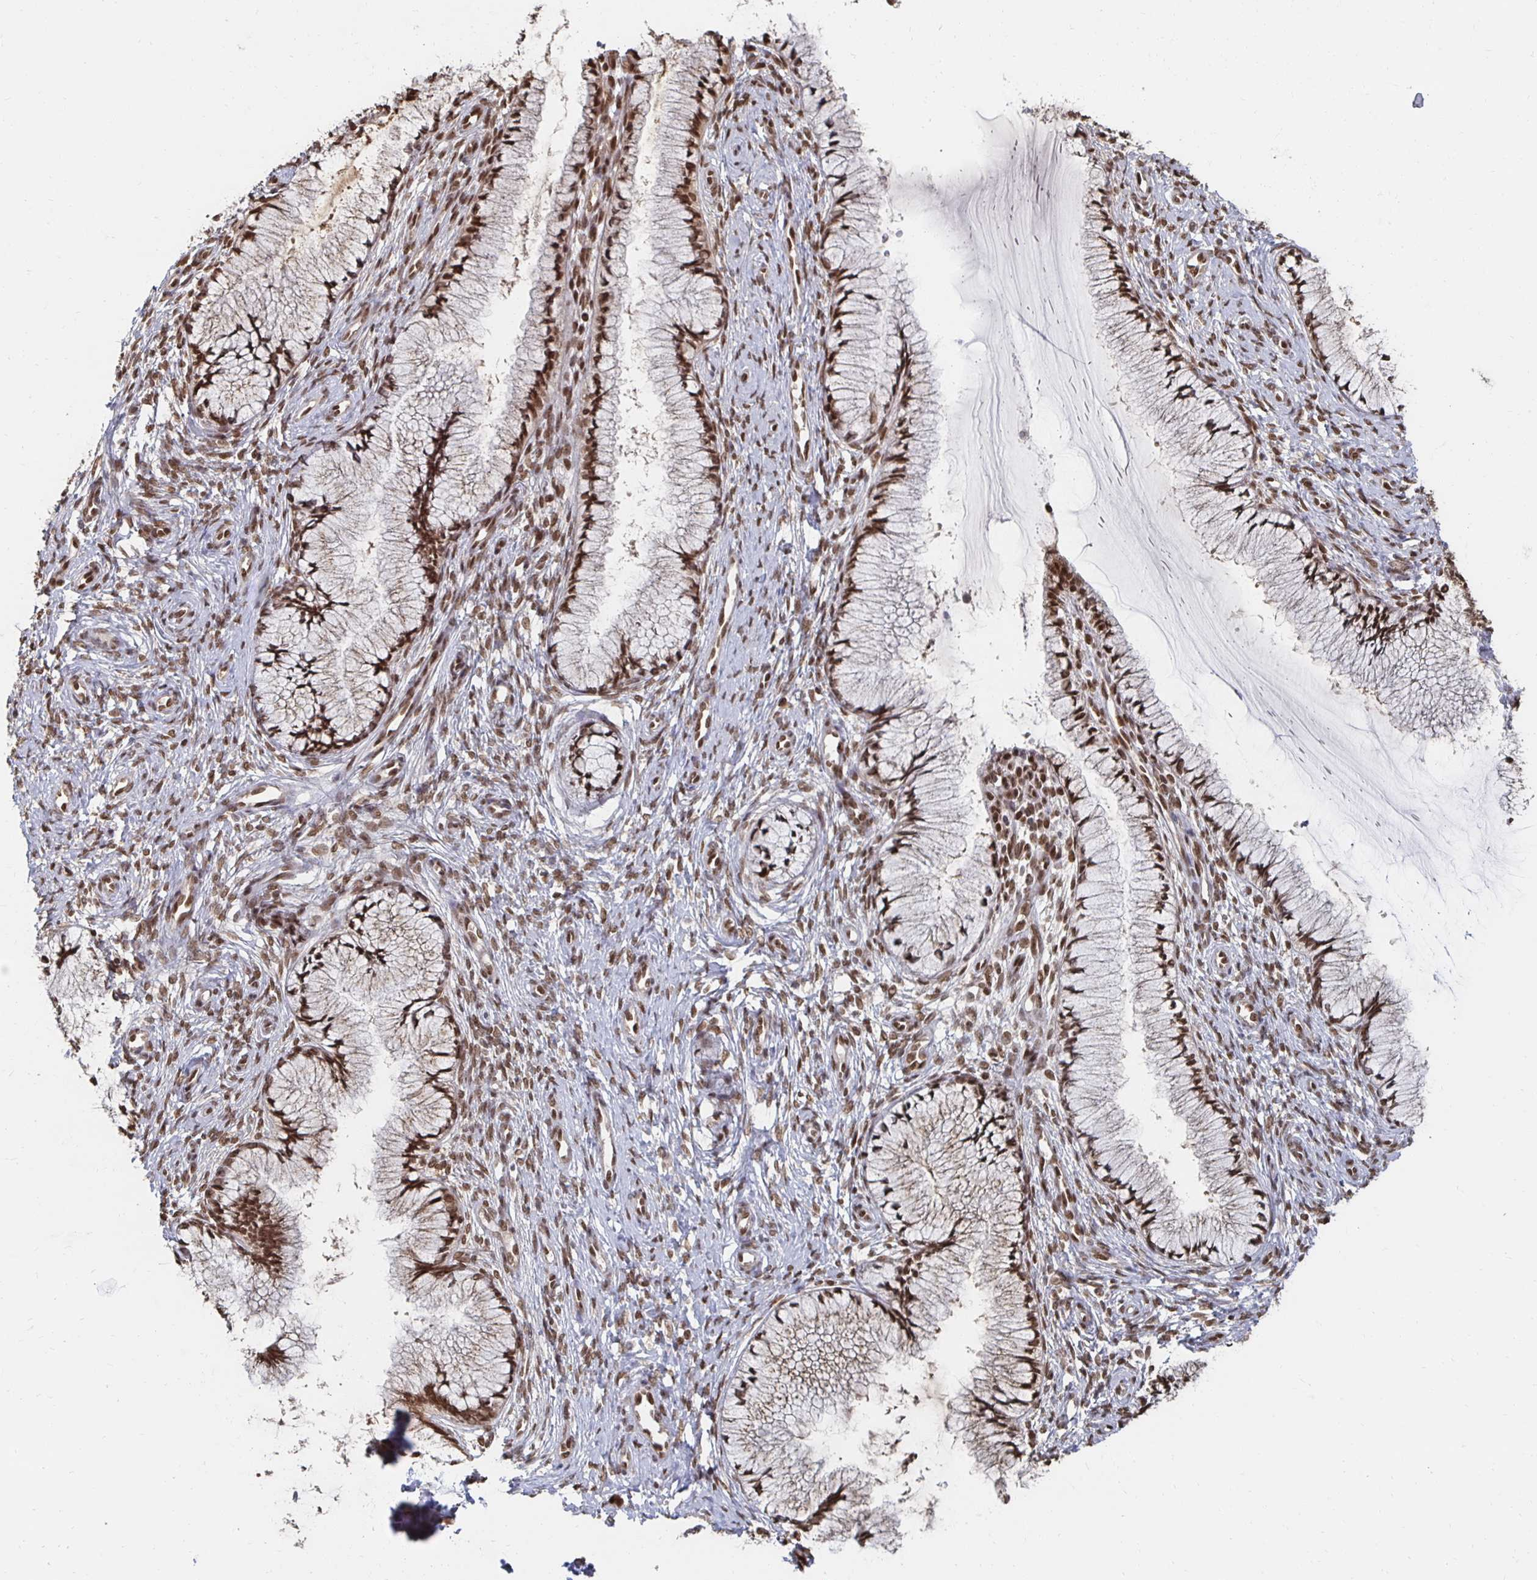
{"staining": {"intensity": "strong", "quantity": ">75%", "location": "nuclear"}, "tissue": "cervix", "cell_type": "Glandular cells", "image_type": "normal", "snomed": [{"axis": "morphology", "description": "Normal tissue, NOS"}, {"axis": "topography", "description": "Cervix"}], "caption": "Protein expression analysis of normal human cervix reveals strong nuclear positivity in about >75% of glandular cells. Using DAB (3,3'-diaminobenzidine) (brown) and hematoxylin (blue) stains, captured at high magnification using brightfield microscopy.", "gene": "GTF3C6", "patient": {"sex": "female", "age": 37}}